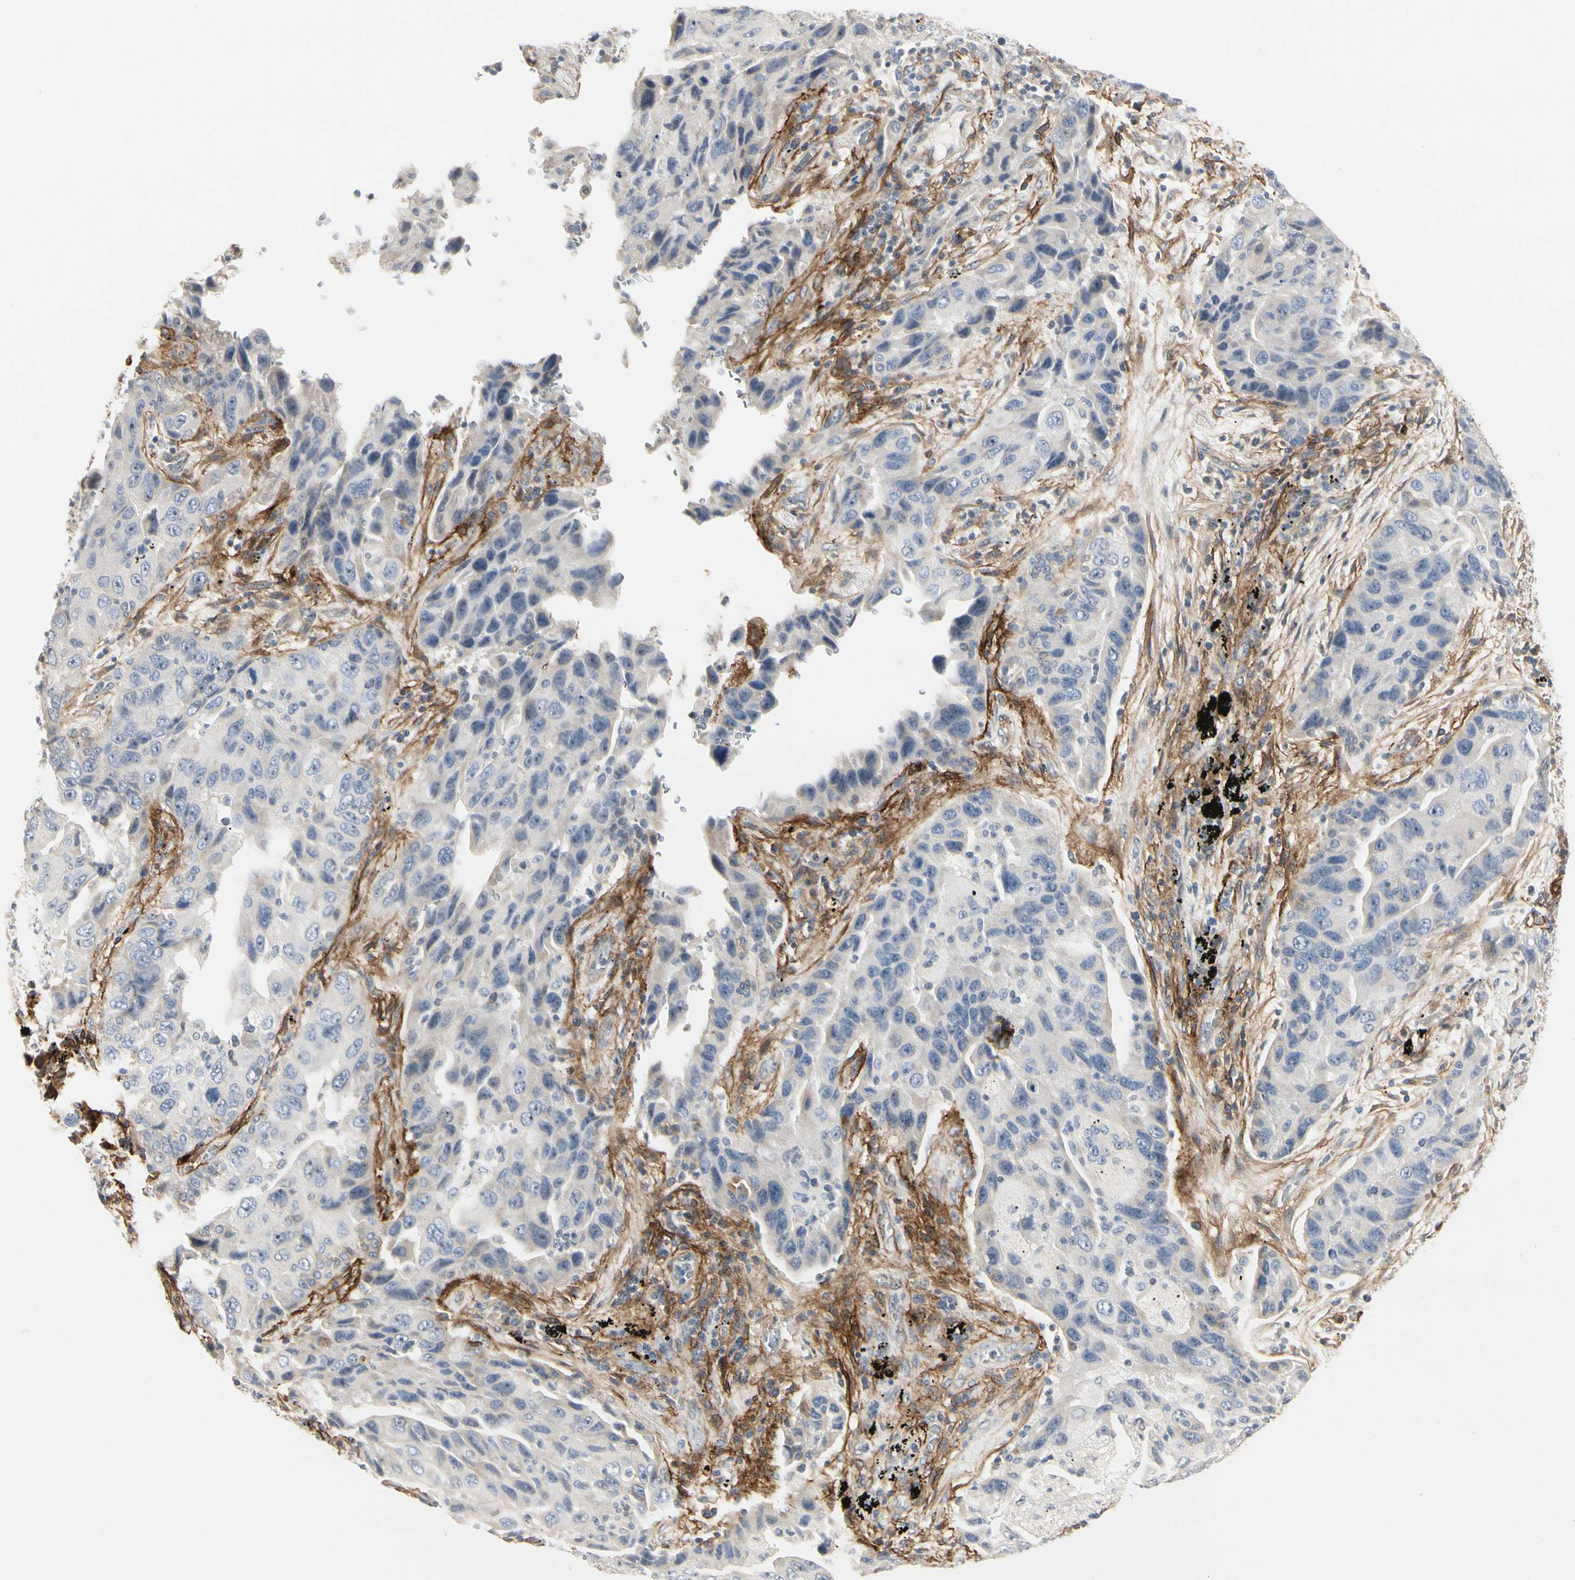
{"staining": {"intensity": "negative", "quantity": "none", "location": "none"}, "tissue": "lung cancer", "cell_type": "Tumor cells", "image_type": "cancer", "snomed": [{"axis": "morphology", "description": "Adenocarcinoma, NOS"}, {"axis": "topography", "description": "Lung"}], "caption": "The immunohistochemistry (IHC) micrograph has no significant positivity in tumor cells of adenocarcinoma (lung) tissue.", "gene": "GGT5", "patient": {"sex": "female", "age": 65}}